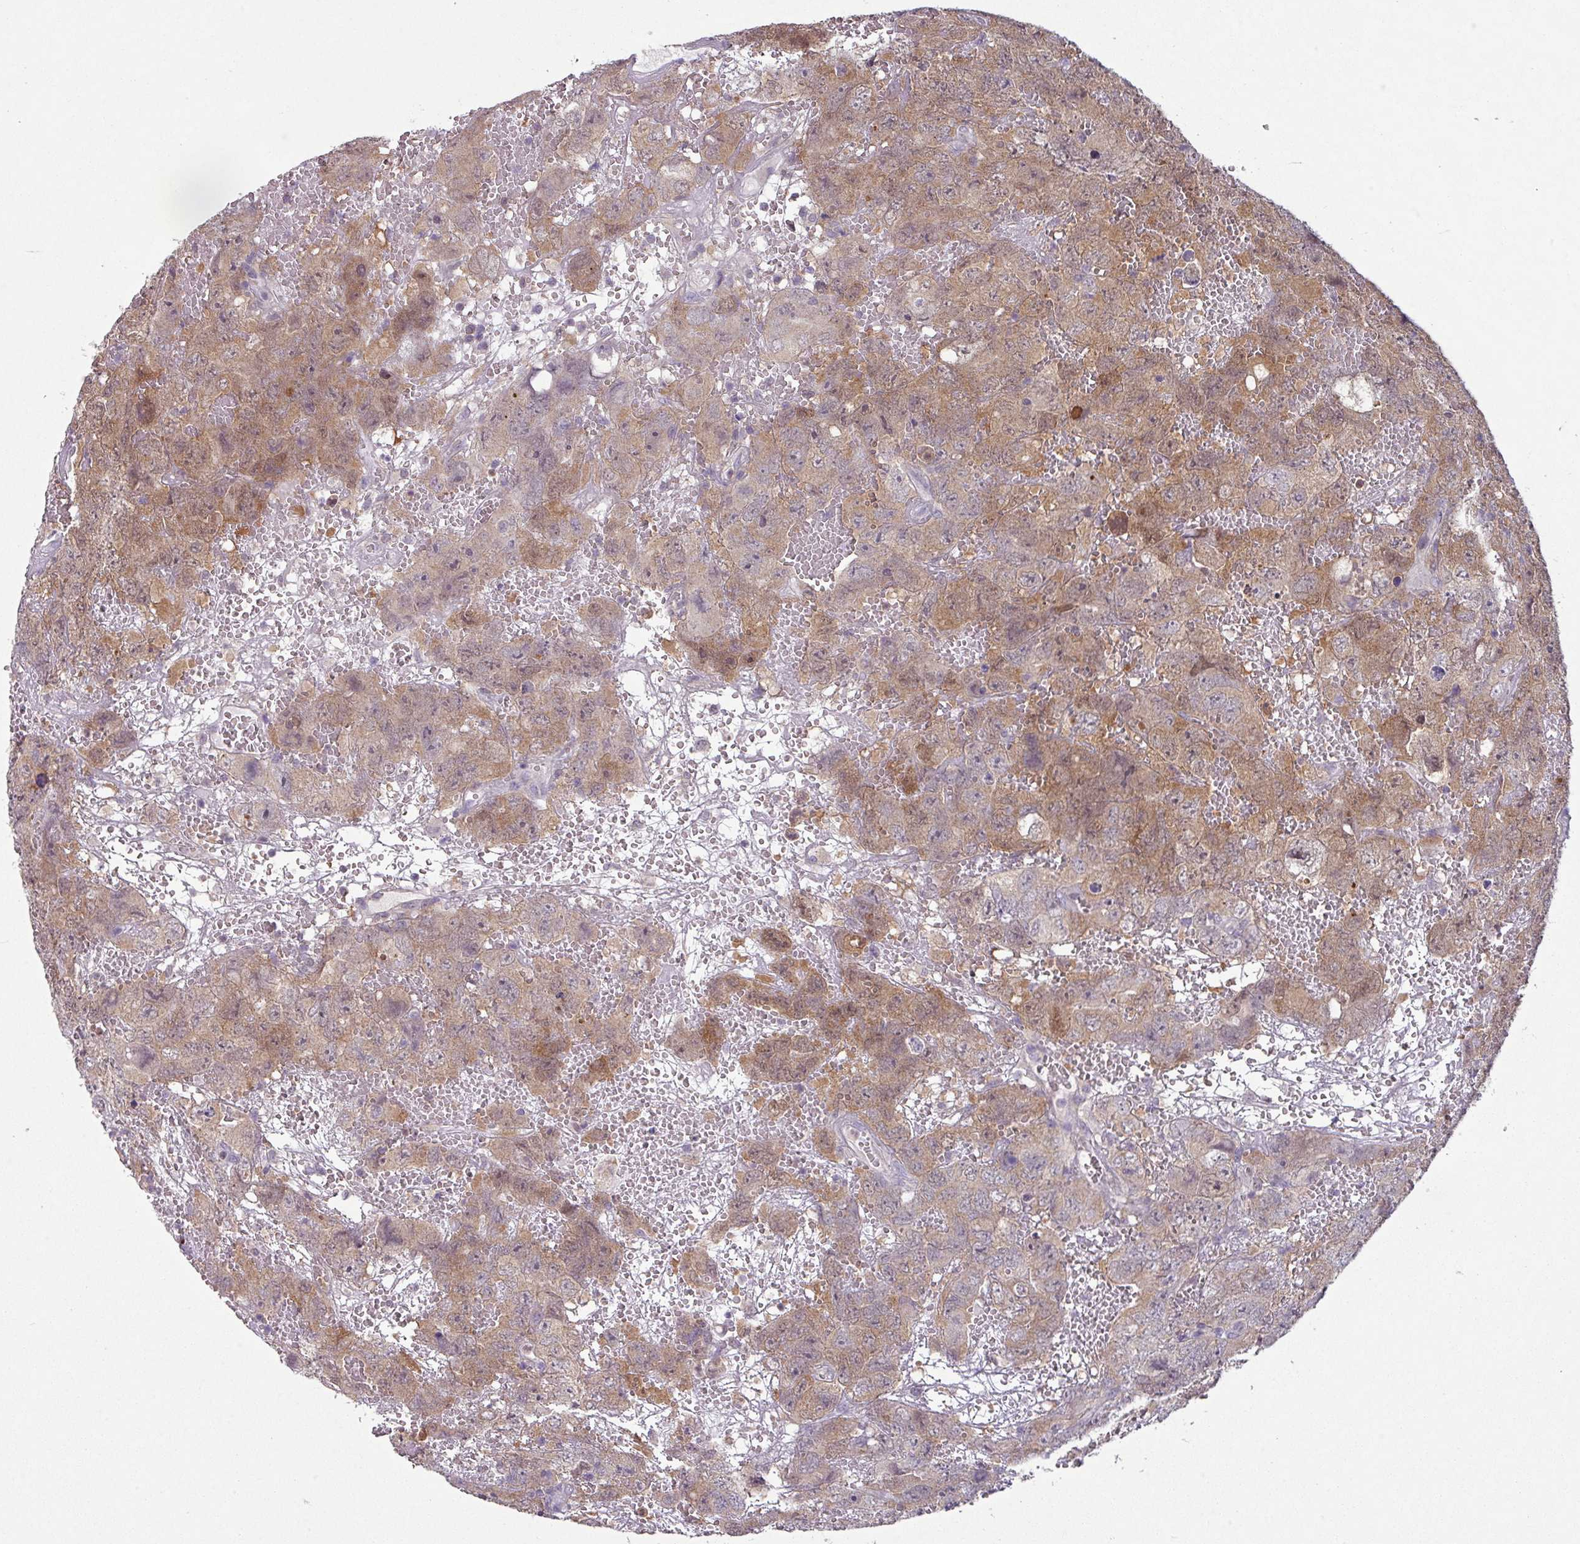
{"staining": {"intensity": "moderate", "quantity": ">75%", "location": "cytoplasmic/membranous"}, "tissue": "testis cancer", "cell_type": "Tumor cells", "image_type": "cancer", "snomed": [{"axis": "morphology", "description": "Carcinoma, Embryonal, NOS"}, {"axis": "topography", "description": "Testis"}], "caption": "About >75% of tumor cells in testis embryonal carcinoma display moderate cytoplasmic/membranous protein expression as visualized by brown immunohistochemical staining.", "gene": "TTLL12", "patient": {"sex": "male", "age": 45}}